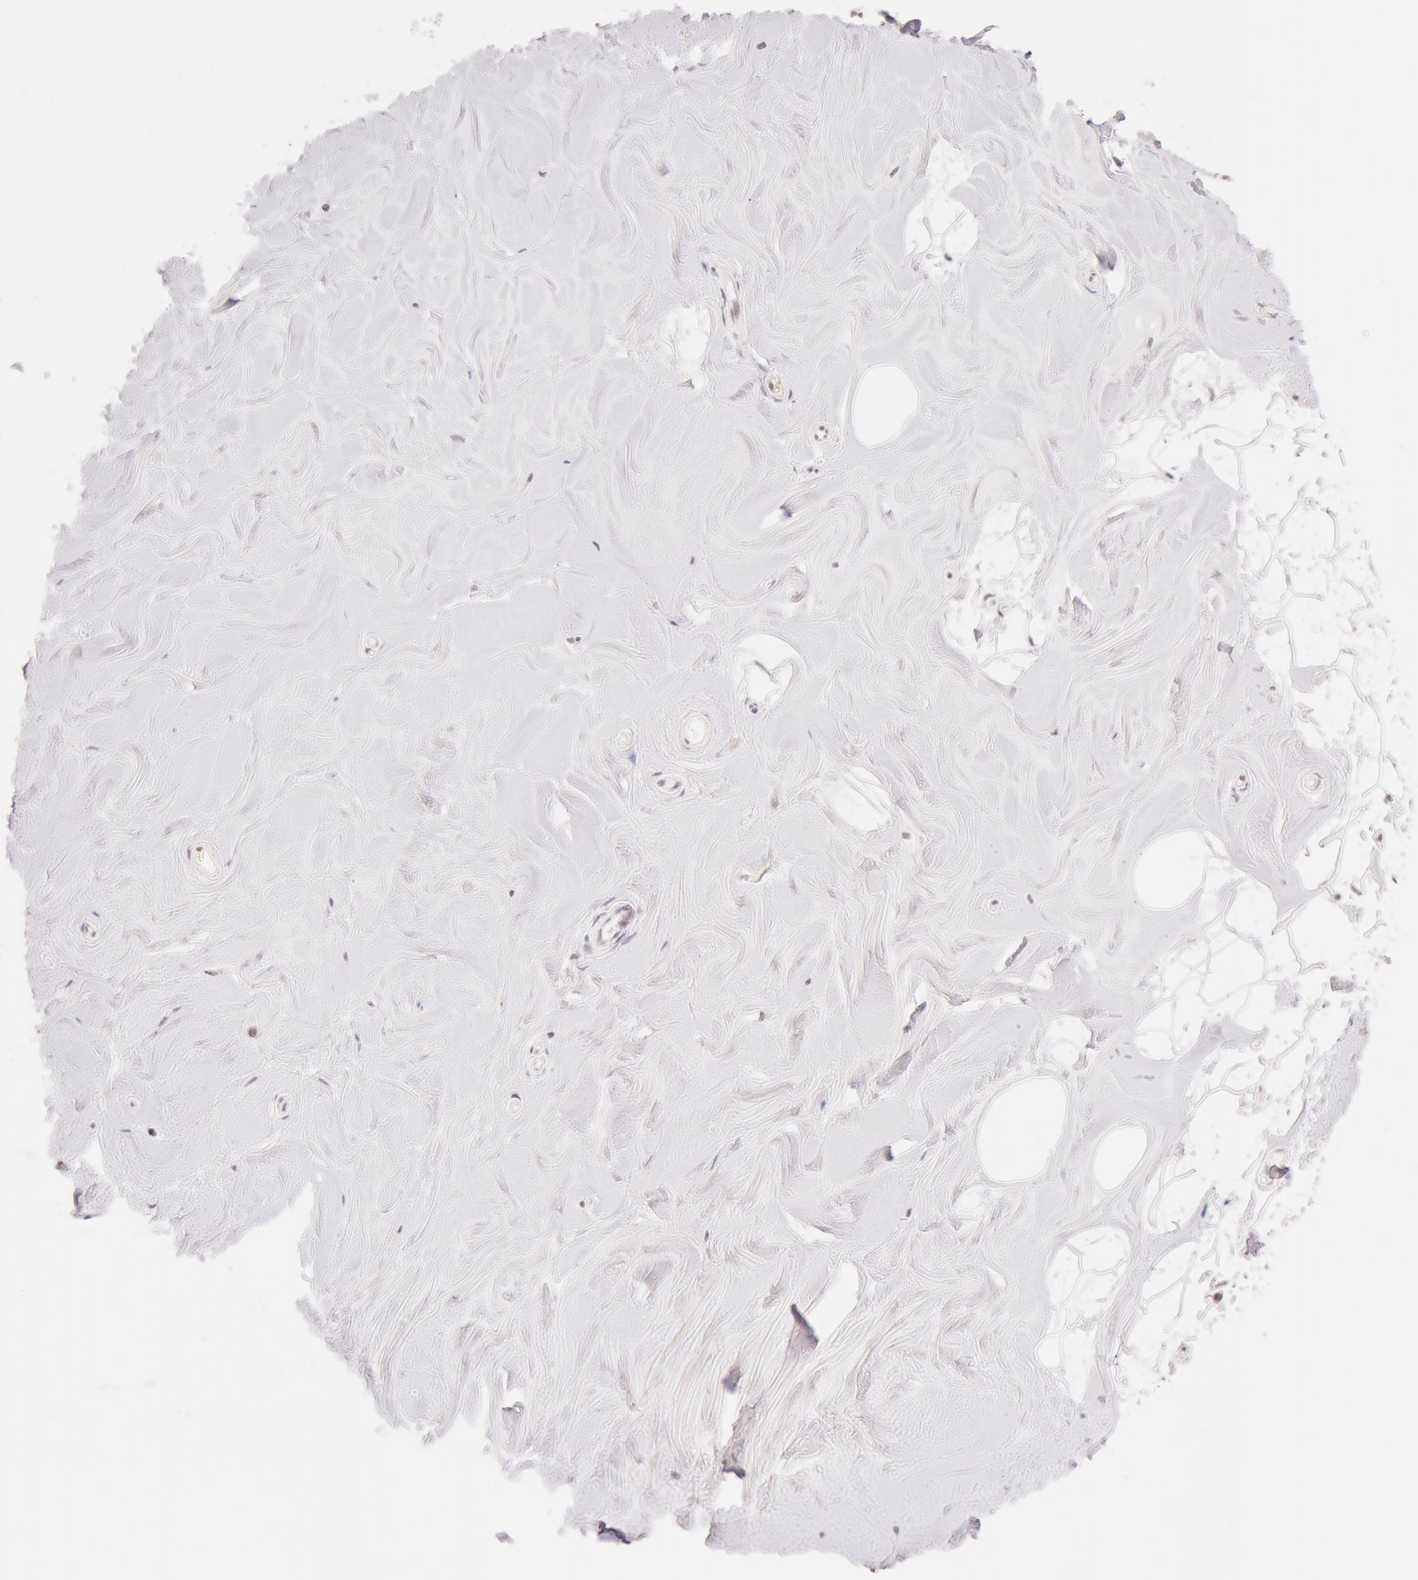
{"staining": {"intensity": "negative", "quantity": "none", "location": "none"}, "tissue": "adipose tissue", "cell_type": "Adipocytes", "image_type": "normal", "snomed": [{"axis": "morphology", "description": "Normal tissue, NOS"}, {"axis": "topography", "description": "Breast"}], "caption": "Adipocytes are negative for brown protein staining in unremarkable adipose tissue.", "gene": "ZNF597", "patient": {"sex": "female", "age": 44}}